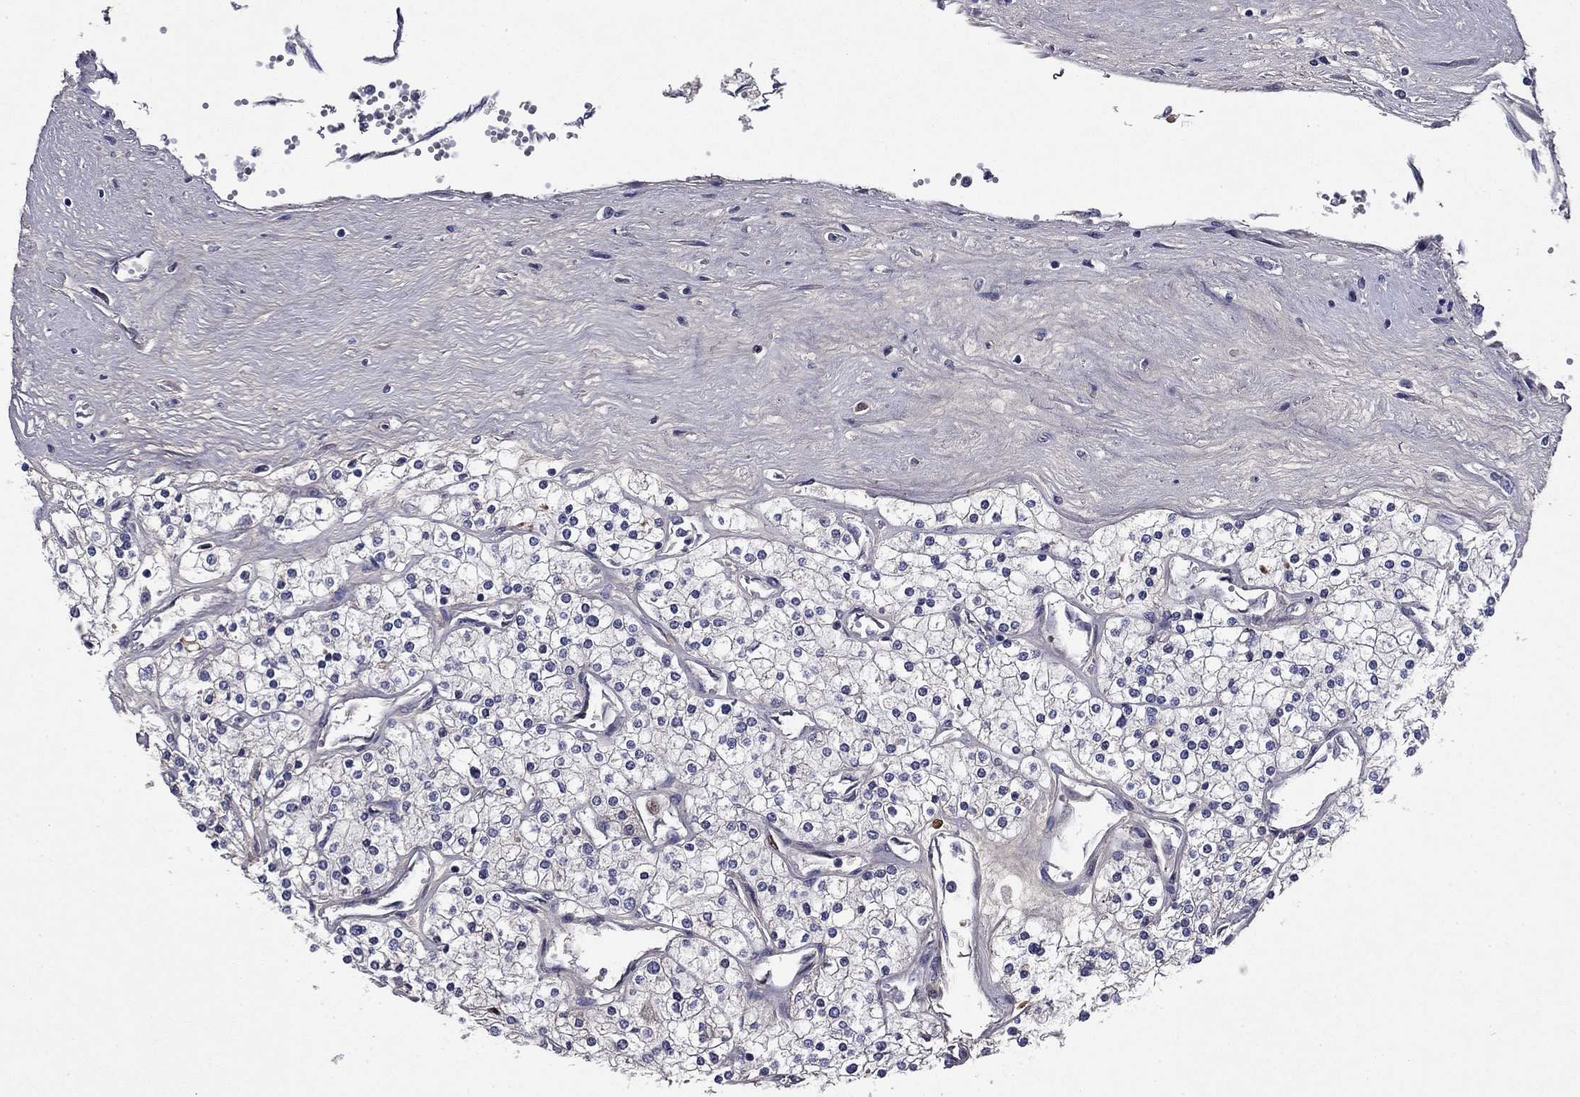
{"staining": {"intensity": "negative", "quantity": "none", "location": "none"}, "tissue": "renal cancer", "cell_type": "Tumor cells", "image_type": "cancer", "snomed": [{"axis": "morphology", "description": "Adenocarcinoma, NOS"}, {"axis": "topography", "description": "Kidney"}], "caption": "This image is of adenocarcinoma (renal) stained with immunohistochemistry to label a protein in brown with the nuclei are counter-stained blue. There is no expression in tumor cells.", "gene": "COL2A1", "patient": {"sex": "male", "age": 80}}